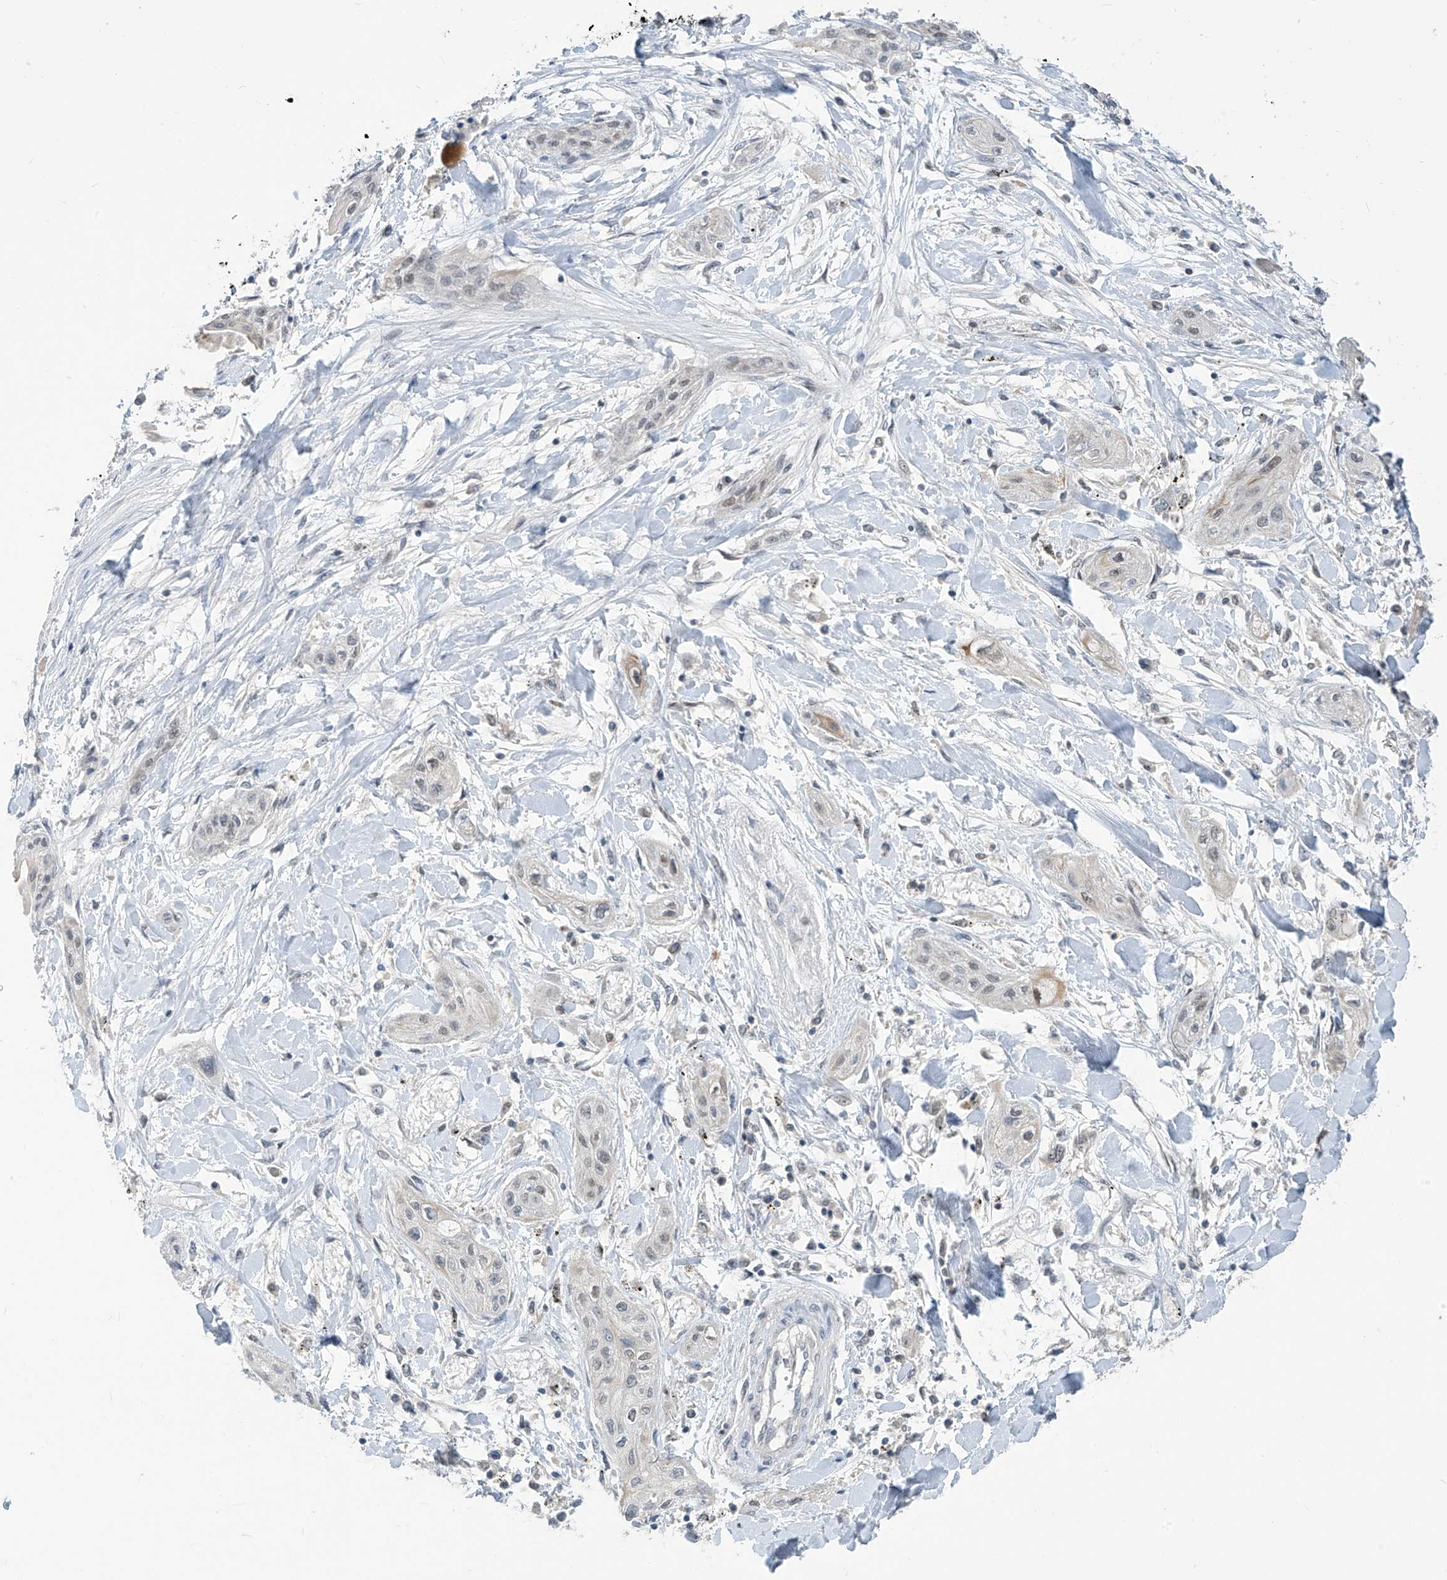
{"staining": {"intensity": "negative", "quantity": "none", "location": "none"}, "tissue": "lung cancer", "cell_type": "Tumor cells", "image_type": "cancer", "snomed": [{"axis": "morphology", "description": "Squamous cell carcinoma, NOS"}, {"axis": "topography", "description": "Lung"}], "caption": "A high-resolution histopathology image shows immunohistochemistry staining of lung squamous cell carcinoma, which shows no significant staining in tumor cells.", "gene": "METAP1D", "patient": {"sex": "female", "age": 47}}